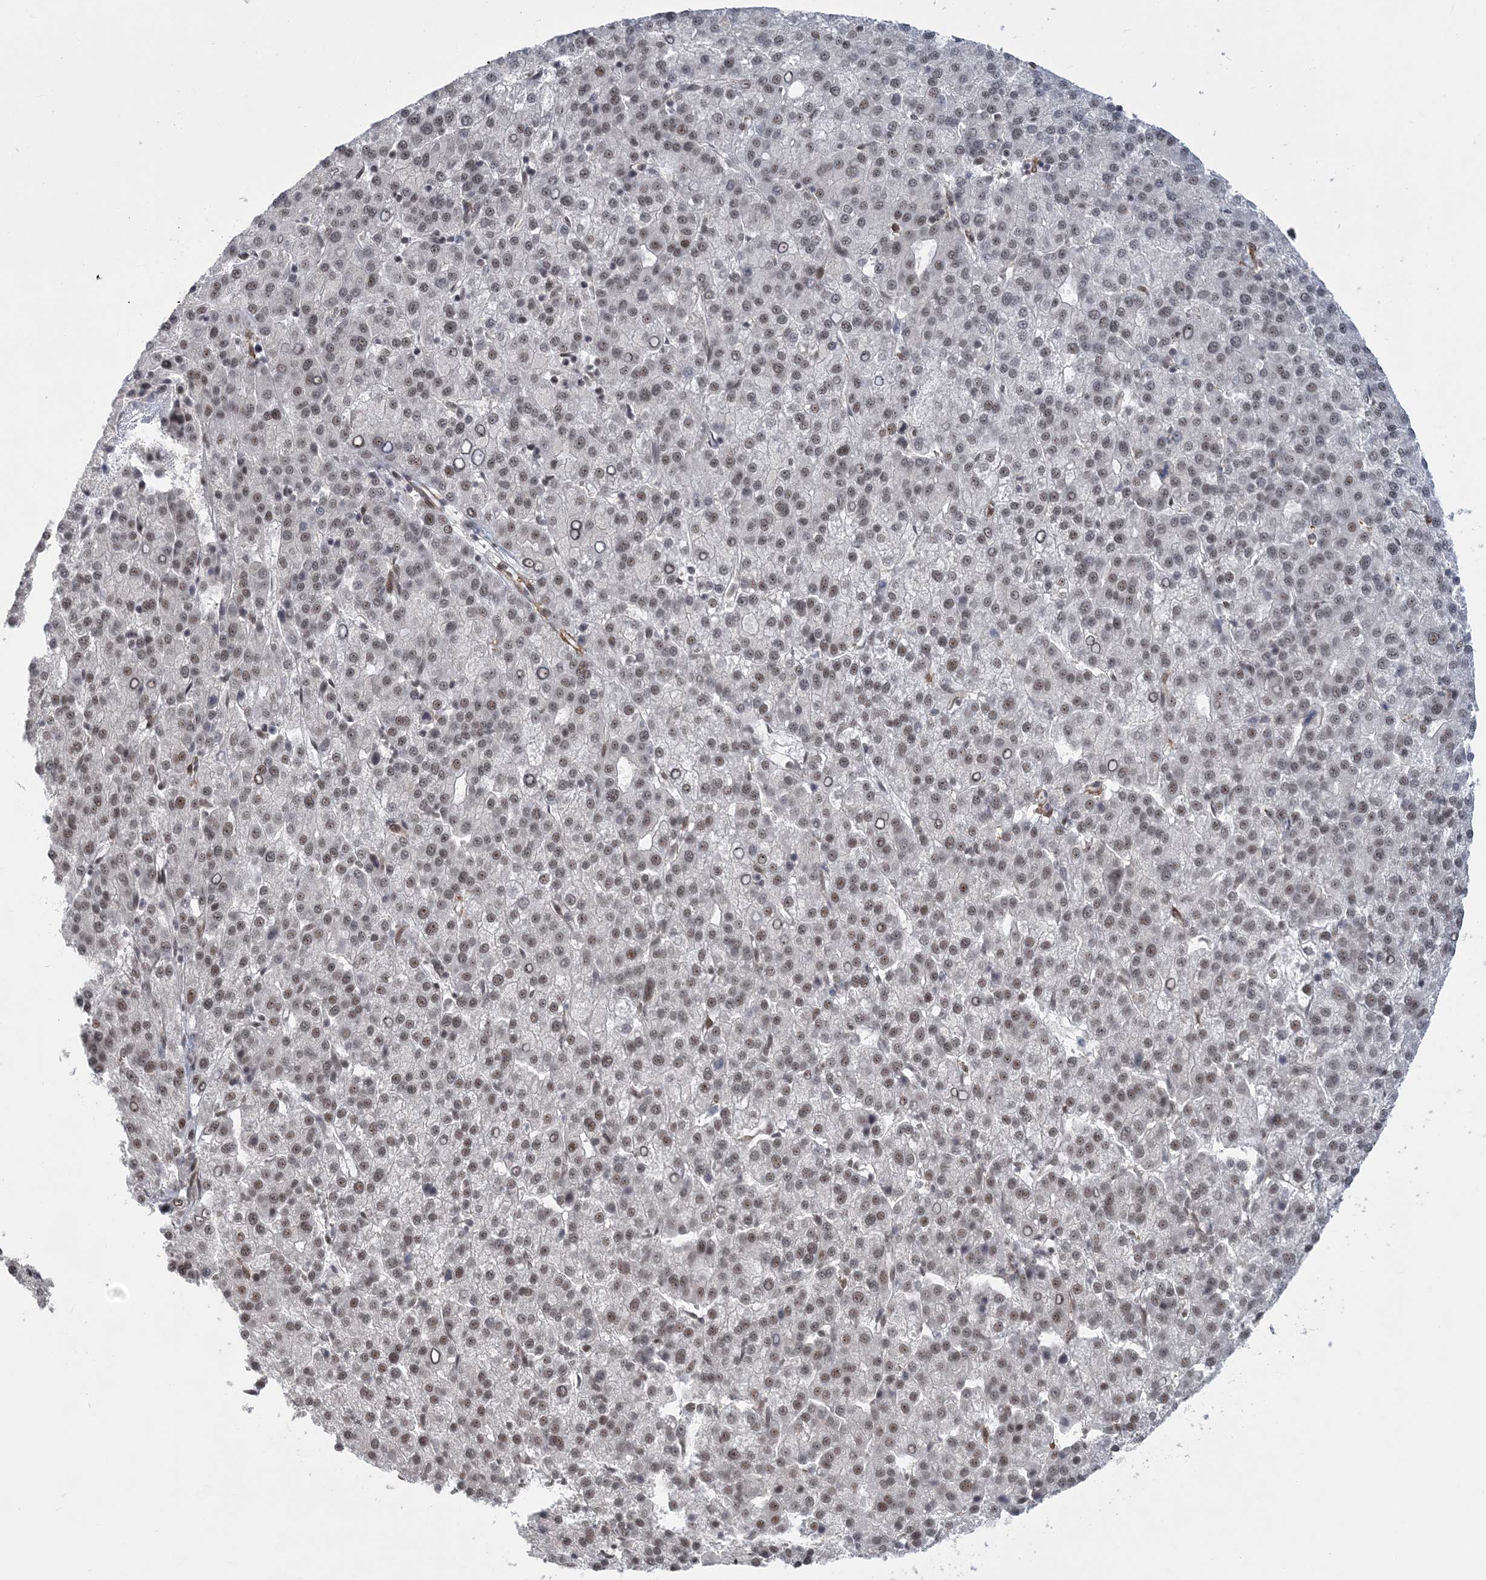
{"staining": {"intensity": "weak", "quantity": "25%-75%", "location": "nuclear"}, "tissue": "liver cancer", "cell_type": "Tumor cells", "image_type": "cancer", "snomed": [{"axis": "morphology", "description": "Carcinoma, Hepatocellular, NOS"}, {"axis": "topography", "description": "Liver"}], "caption": "The micrograph reveals a brown stain indicating the presence of a protein in the nuclear of tumor cells in liver cancer (hepatocellular carcinoma).", "gene": "PLRG1", "patient": {"sex": "female", "age": 58}}